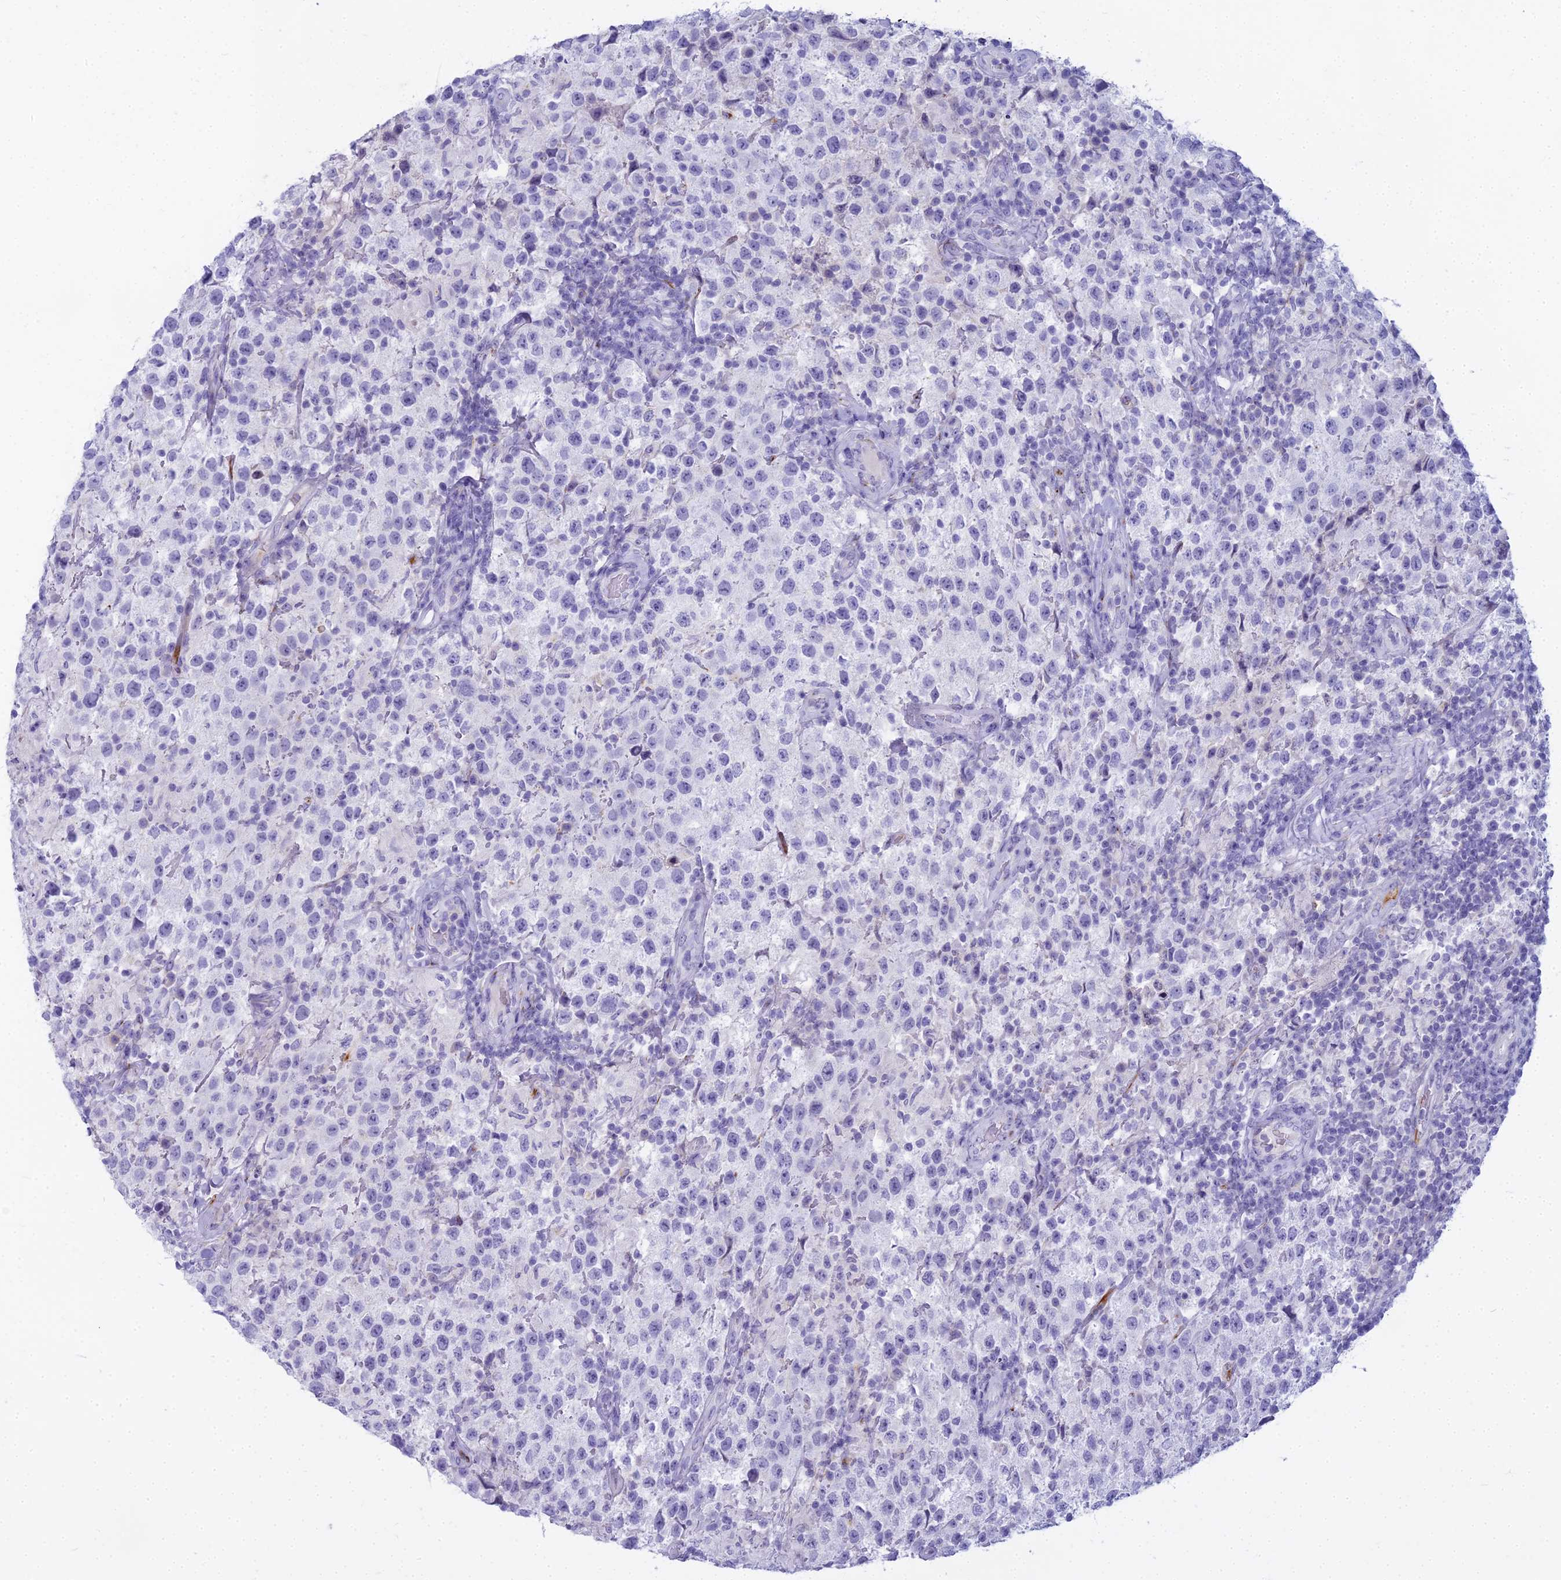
{"staining": {"intensity": "negative", "quantity": "none", "location": "none"}, "tissue": "testis cancer", "cell_type": "Tumor cells", "image_type": "cancer", "snomed": [{"axis": "morphology", "description": "Seminoma, NOS"}, {"axis": "morphology", "description": "Carcinoma, Embryonal, NOS"}, {"axis": "topography", "description": "Testis"}], "caption": "A high-resolution histopathology image shows IHC staining of testis cancer (seminoma), which exhibits no significant staining in tumor cells.", "gene": "EVI2A", "patient": {"sex": "male", "age": 41}}